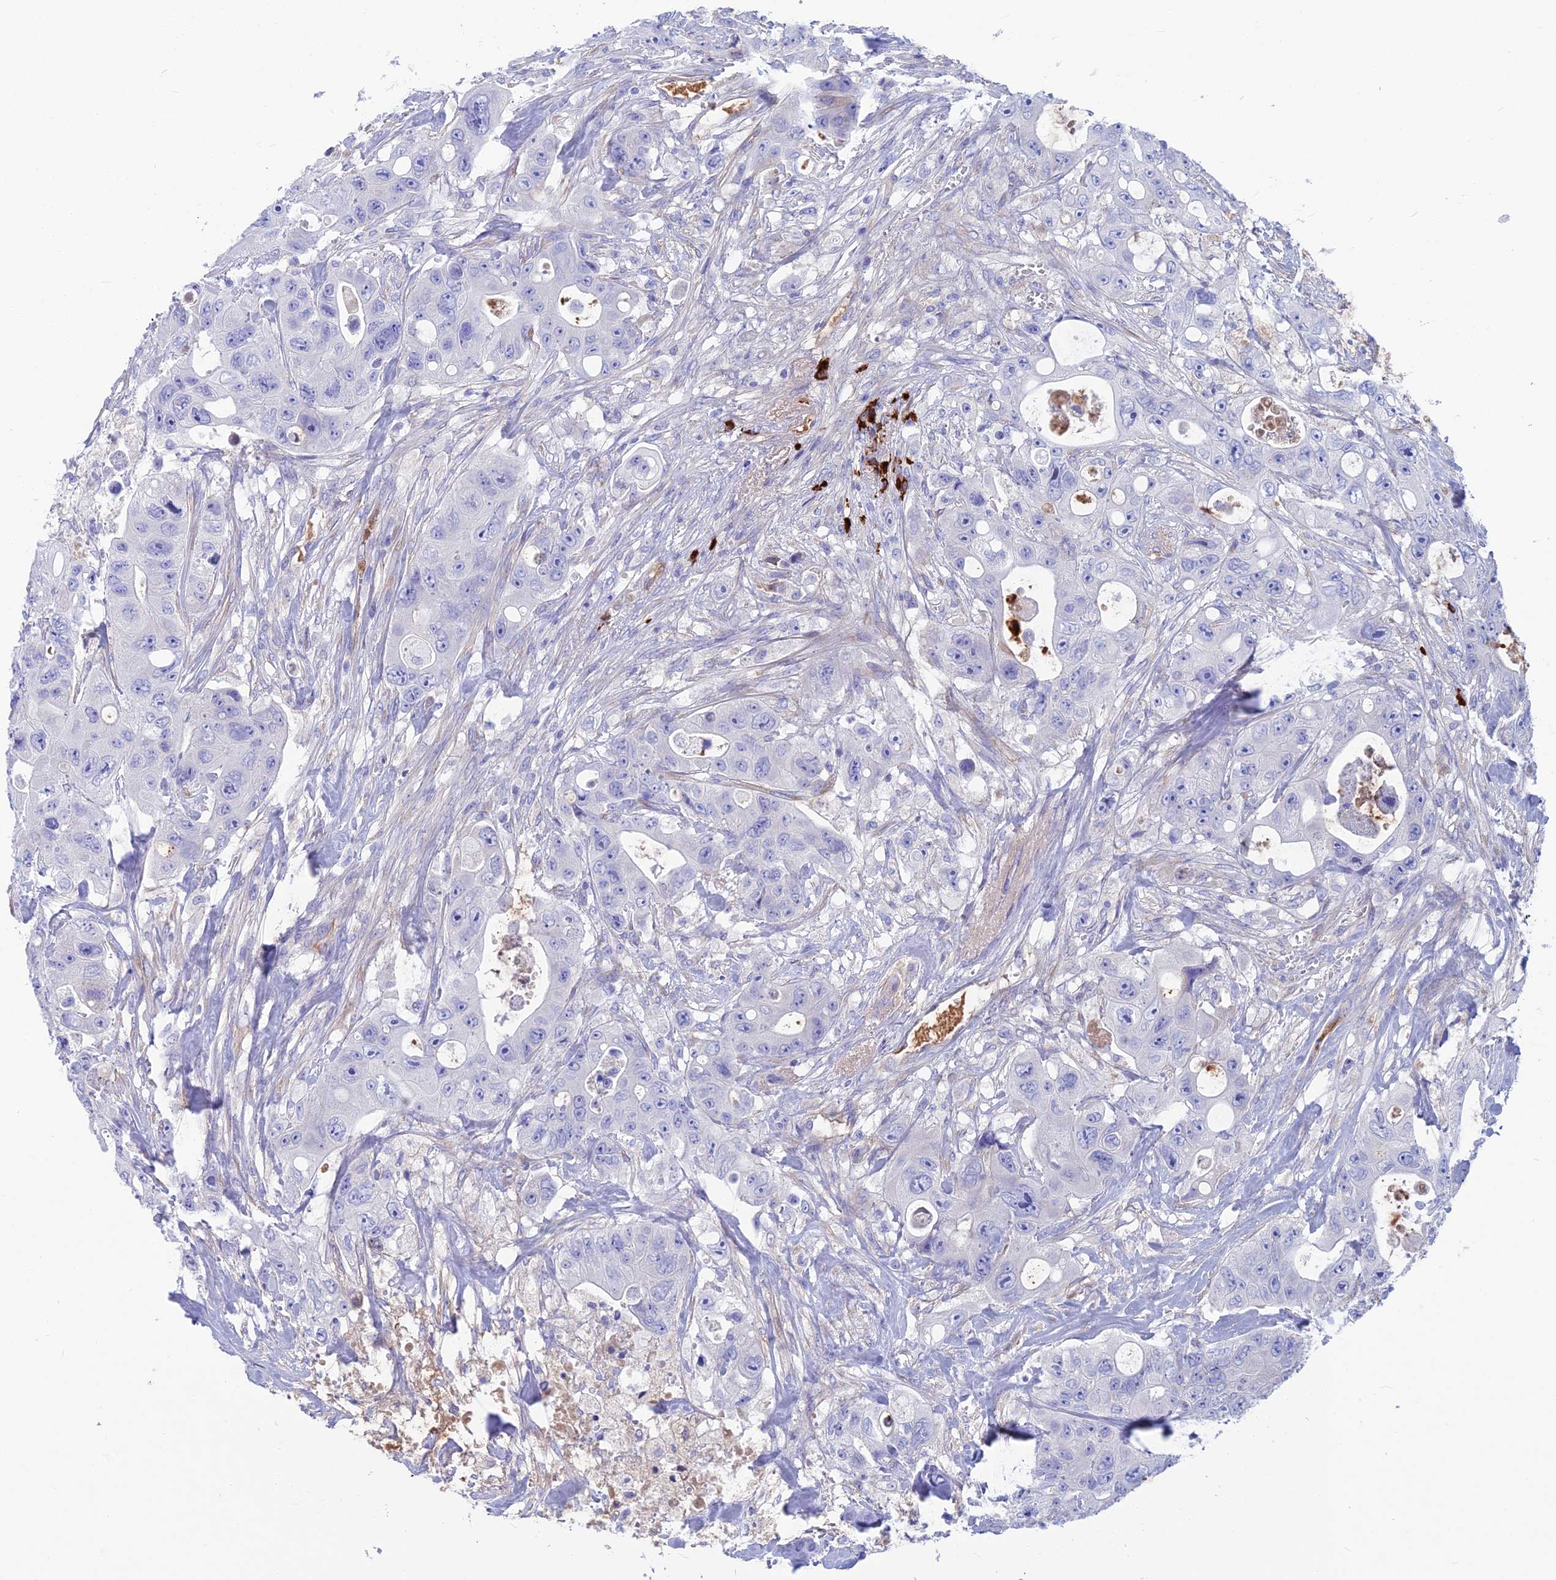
{"staining": {"intensity": "negative", "quantity": "none", "location": "none"}, "tissue": "colorectal cancer", "cell_type": "Tumor cells", "image_type": "cancer", "snomed": [{"axis": "morphology", "description": "Adenocarcinoma, NOS"}, {"axis": "topography", "description": "Colon"}], "caption": "There is no significant staining in tumor cells of adenocarcinoma (colorectal).", "gene": "SNAP91", "patient": {"sex": "female", "age": 46}}